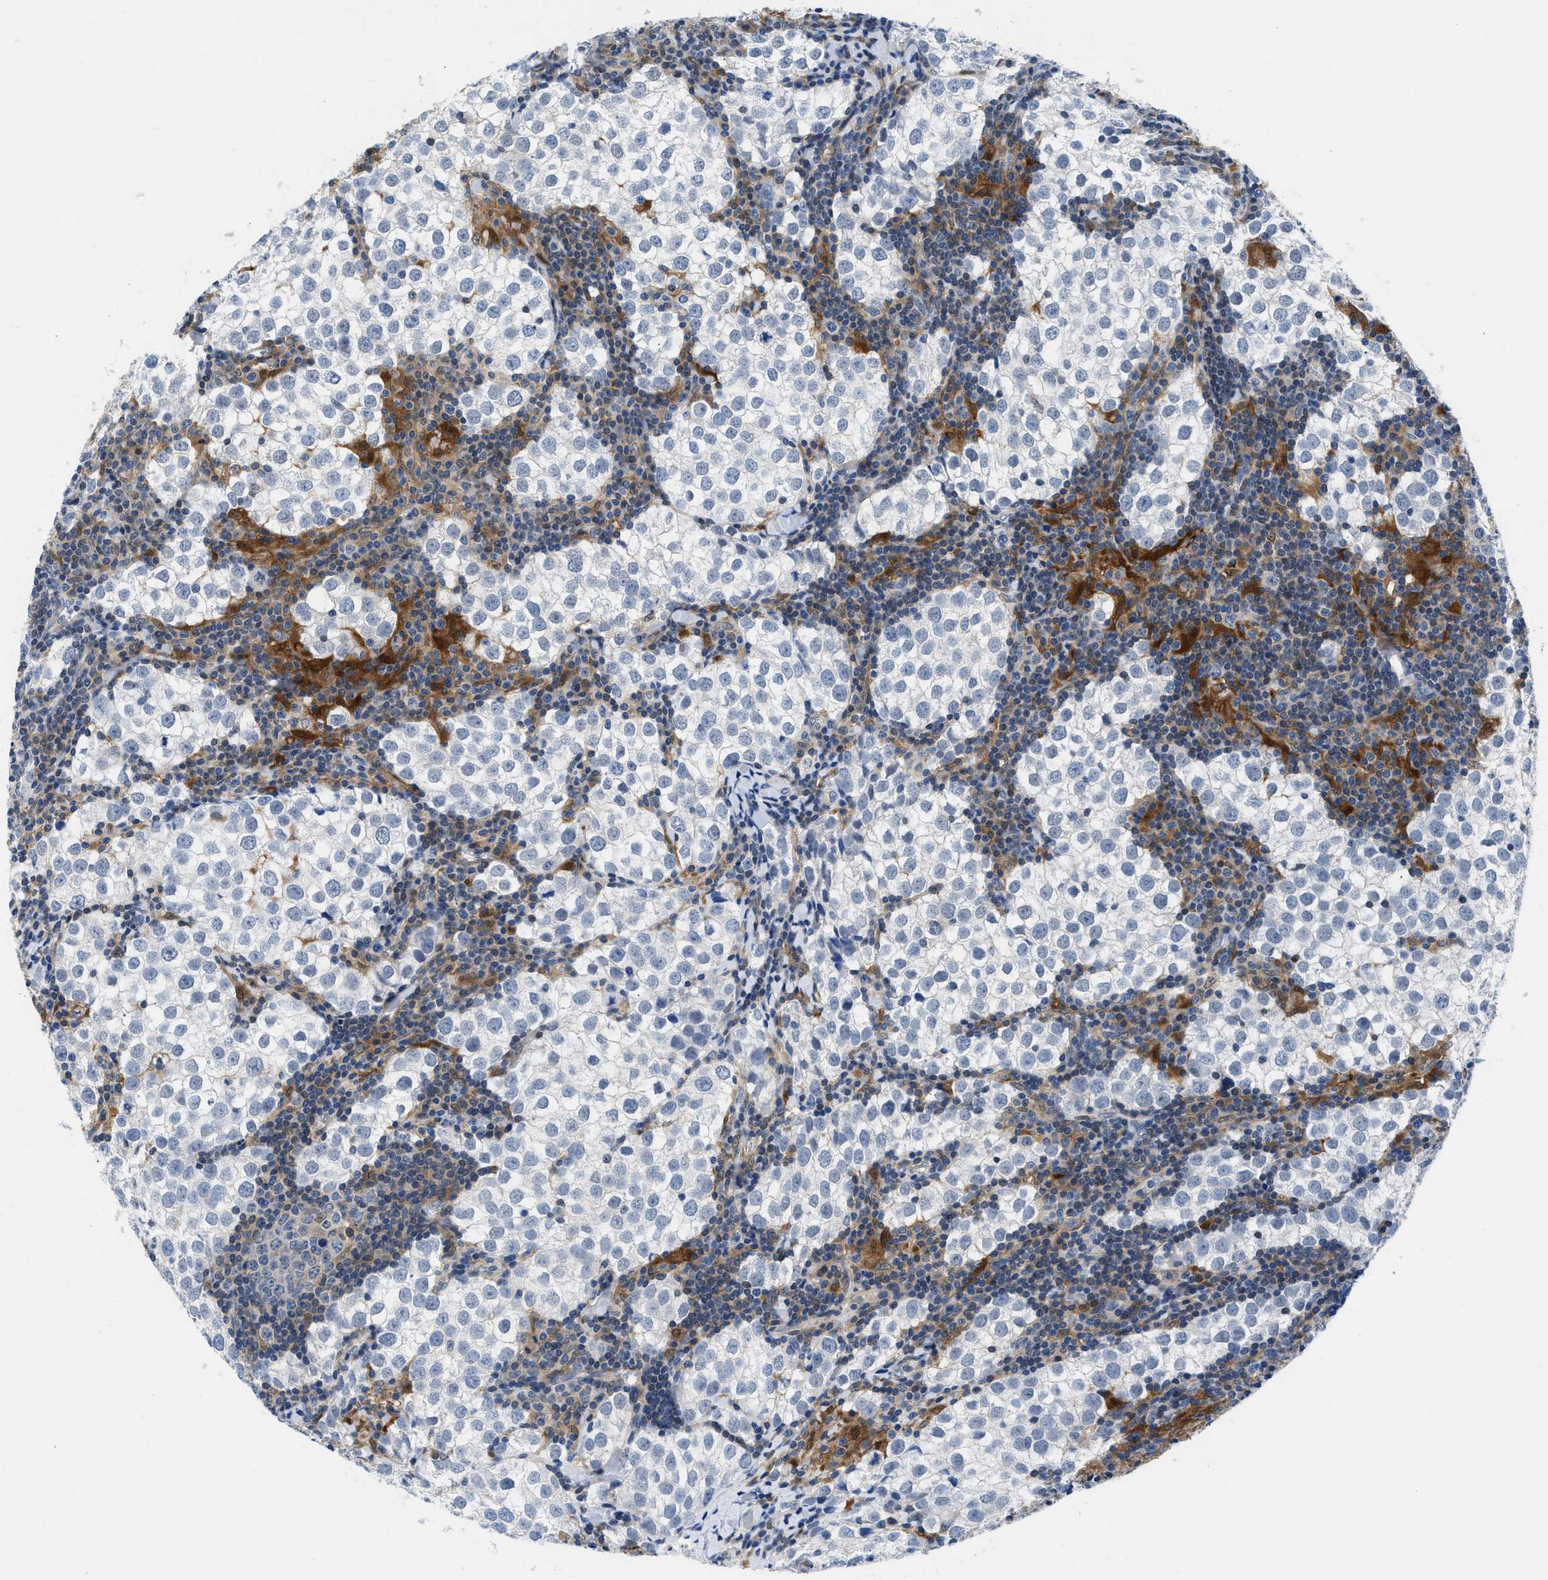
{"staining": {"intensity": "negative", "quantity": "none", "location": "none"}, "tissue": "testis cancer", "cell_type": "Tumor cells", "image_type": "cancer", "snomed": [{"axis": "morphology", "description": "Seminoma, NOS"}, {"axis": "morphology", "description": "Carcinoma, Embryonal, NOS"}, {"axis": "topography", "description": "Testis"}], "caption": "Seminoma (testis) was stained to show a protein in brown. There is no significant positivity in tumor cells. (DAB immunohistochemistry with hematoxylin counter stain).", "gene": "CBR1", "patient": {"sex": "male", "age": 36}}